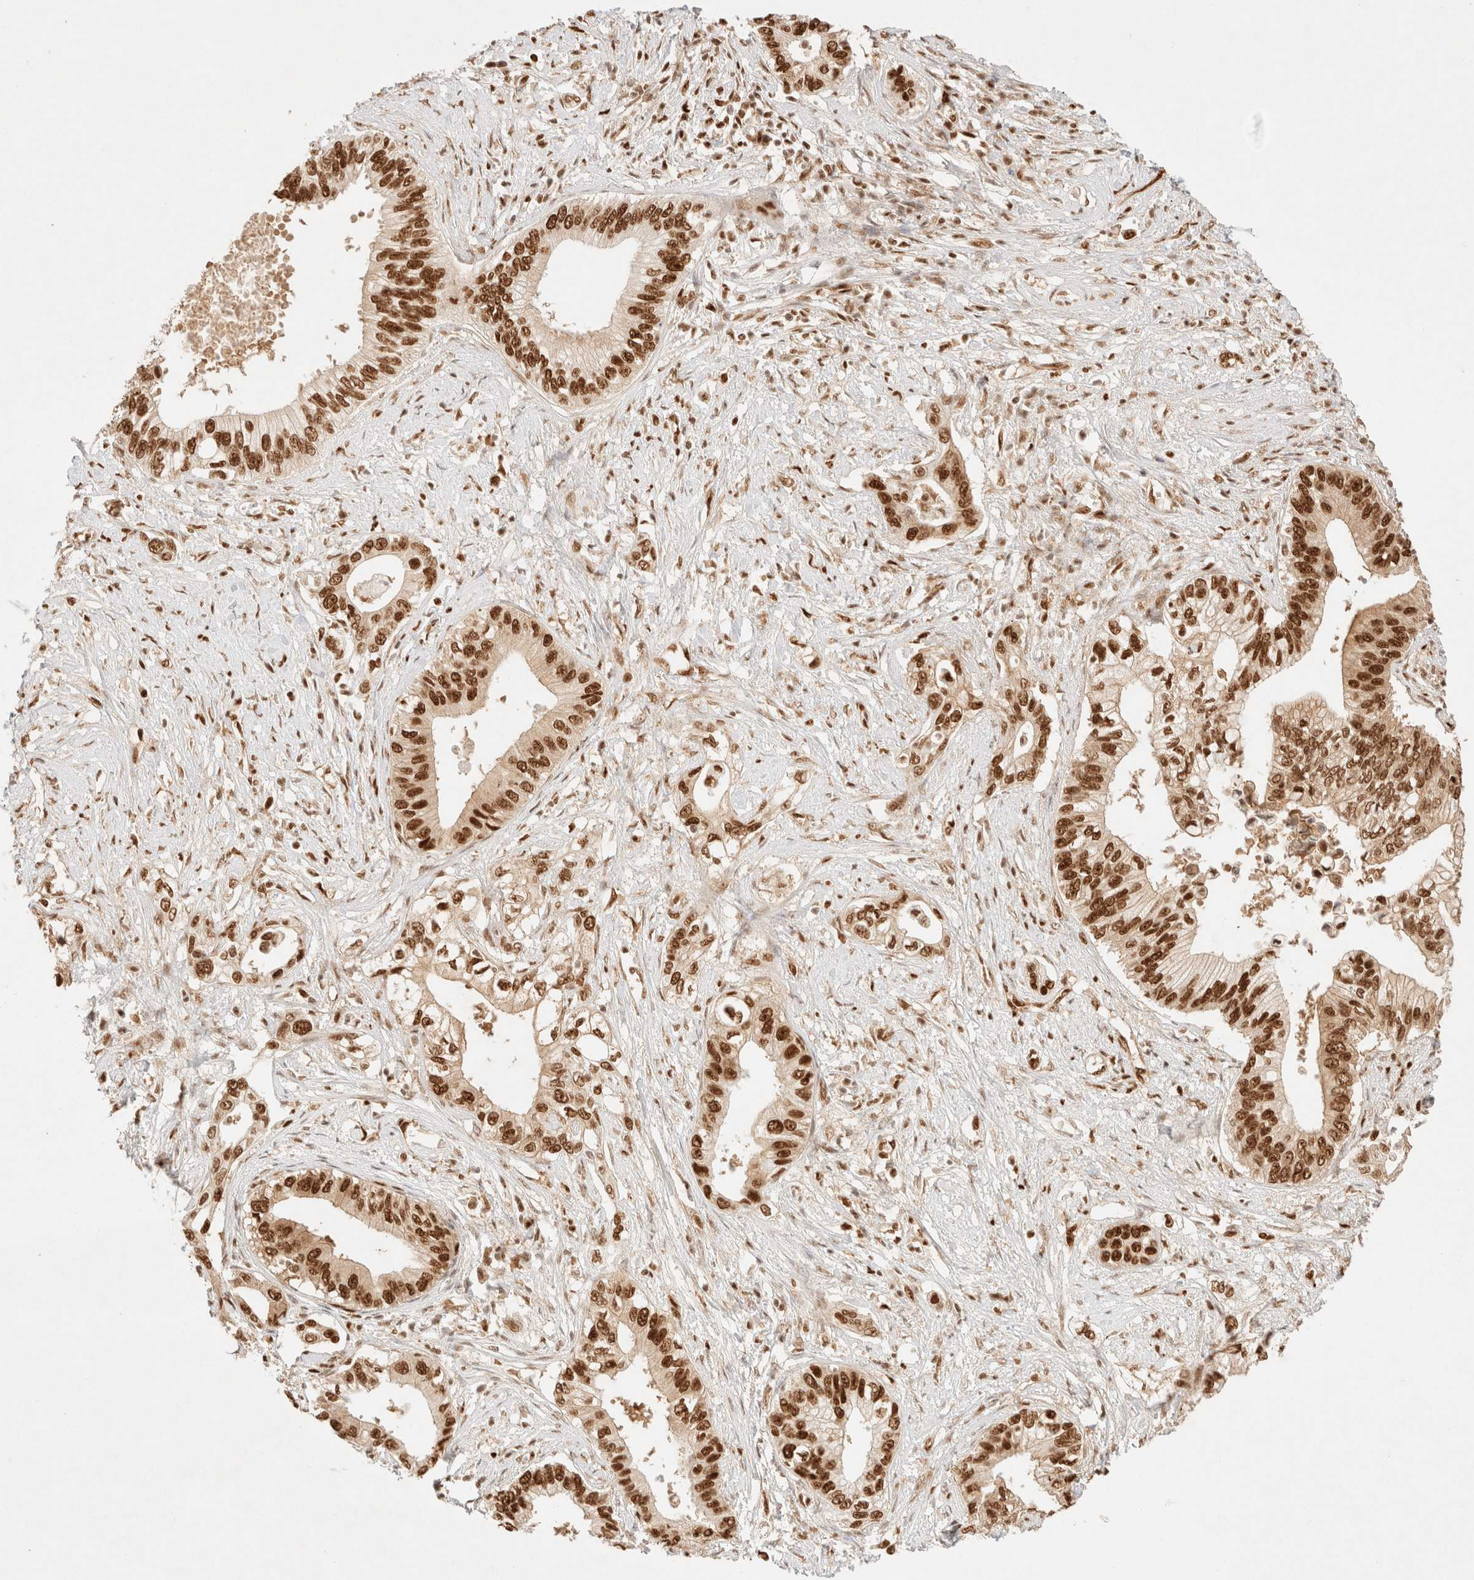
{"staining": {"intensity": "strong", "quantity": ">75%", "location": "nuclear"}, "tissue": "pancreatic cancer", "cell_type": "Tumor cells", "image_type": "cancer", "snomed": [{"axis": "morphology", "description": "Normal tissue, NOS"}, {"axis": "morphology", "description": "Adenocarcinoma, NOS"}, {"axis": "topography", "description": "Pancreas"}, {"axis": "topography", "description": "Peripheral nerve tissue"}], "caption": "Protein expression analysis of pancreatic adenocarcinoma exhibits strong nuclear positivity in approximately >75% of tumor cells.", "gene": "ZNF768", "patient": {"sex": "male", "age": 59}}